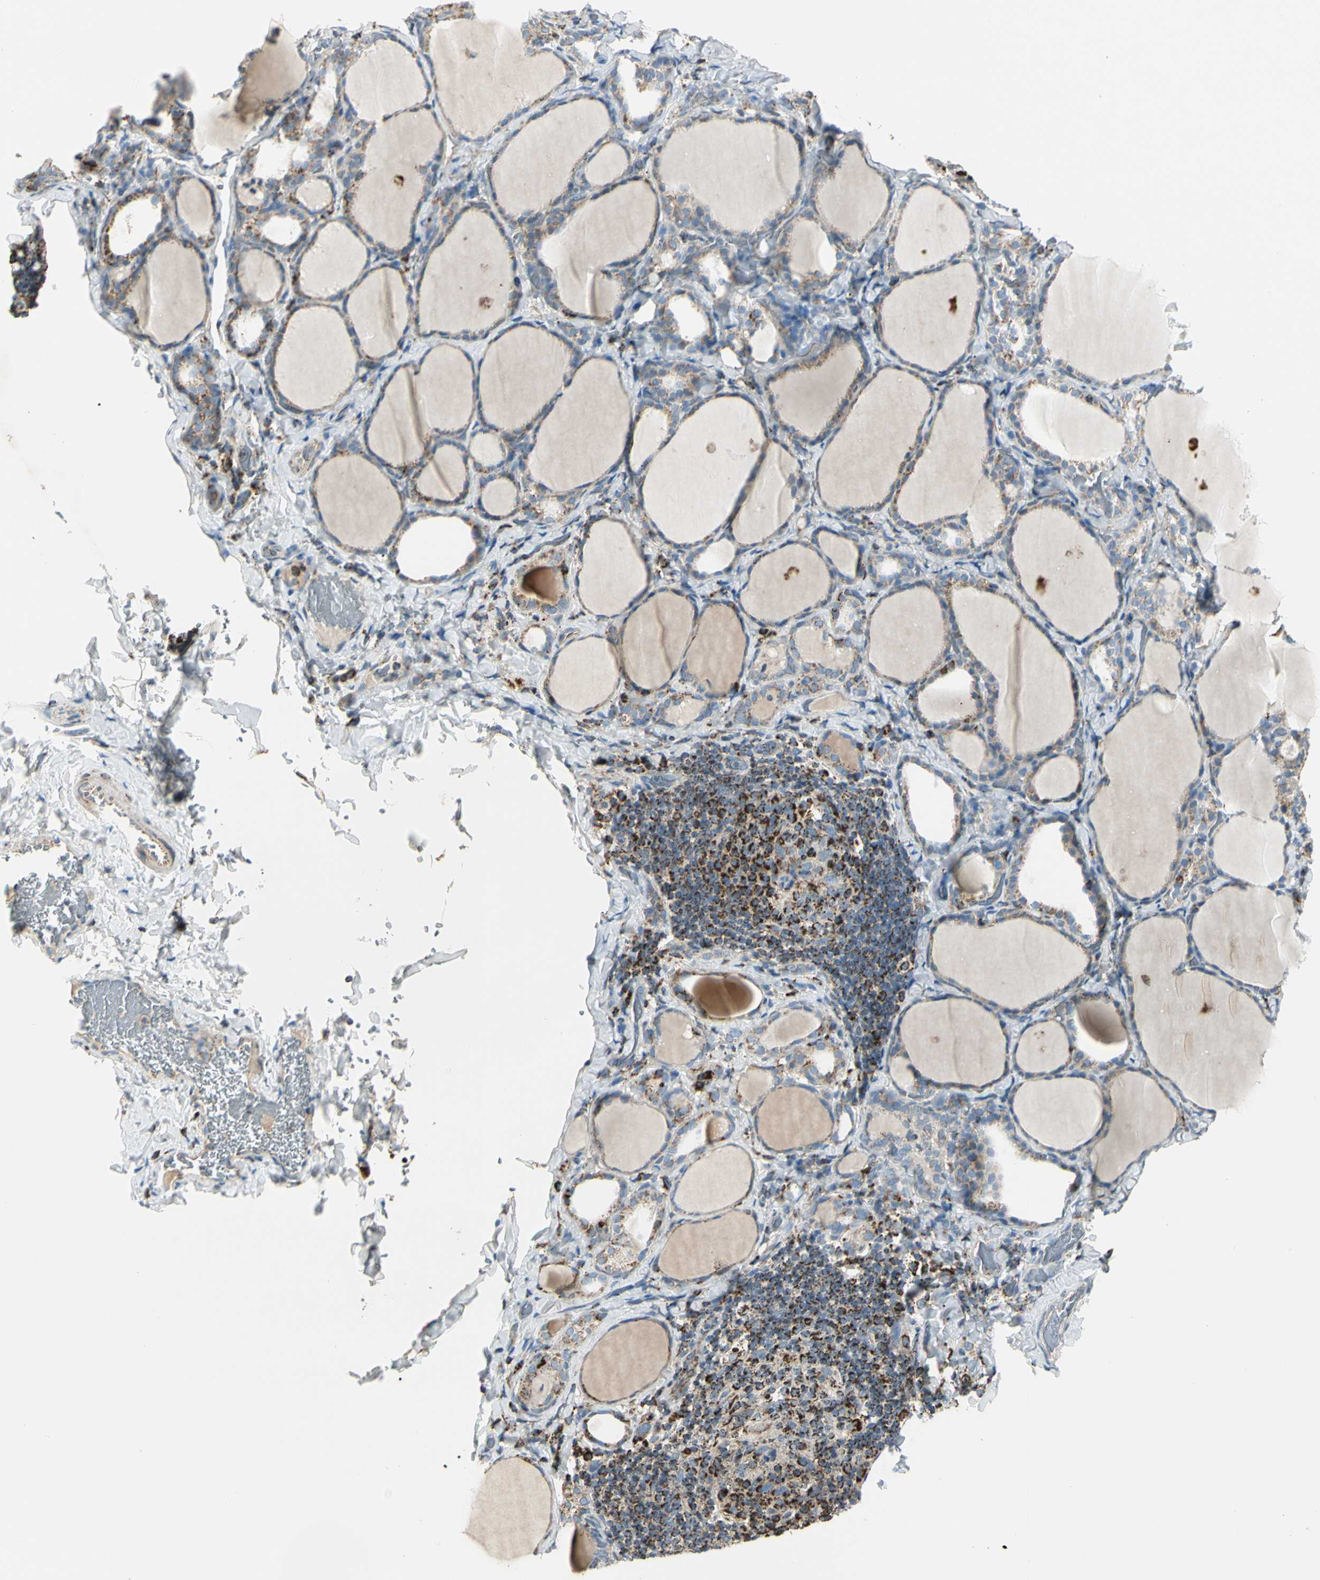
{"staining": {"intensity": "weak", "quantity": ">75%", "location": "cytoplasmic/membranous"}, "tissue": "thyroid gland", "cell_type": "Glandular cells", "image_type": "normal", "snomed": [{"axis": "morphology", "description": "Normal tissue, NOS"}, {"axis": "morphology", "description": "Papillary adenocarcinoma, NOS"}, {"axis": "topography", "description": "Thyroid gland"}], "caption": "Thyroid gland stained with immunohistochemistry exhibits weak cytoplasmic/membranous expression in approximately >75% of glandular cells. Using DAB (3,3'-diaminobenzidine) (brown) and hematoxylin (blue) stains, captured at high magnification using brightfield microscopy.", "gene": "ME2", "patient": {"sex": "female", "age": 30}}